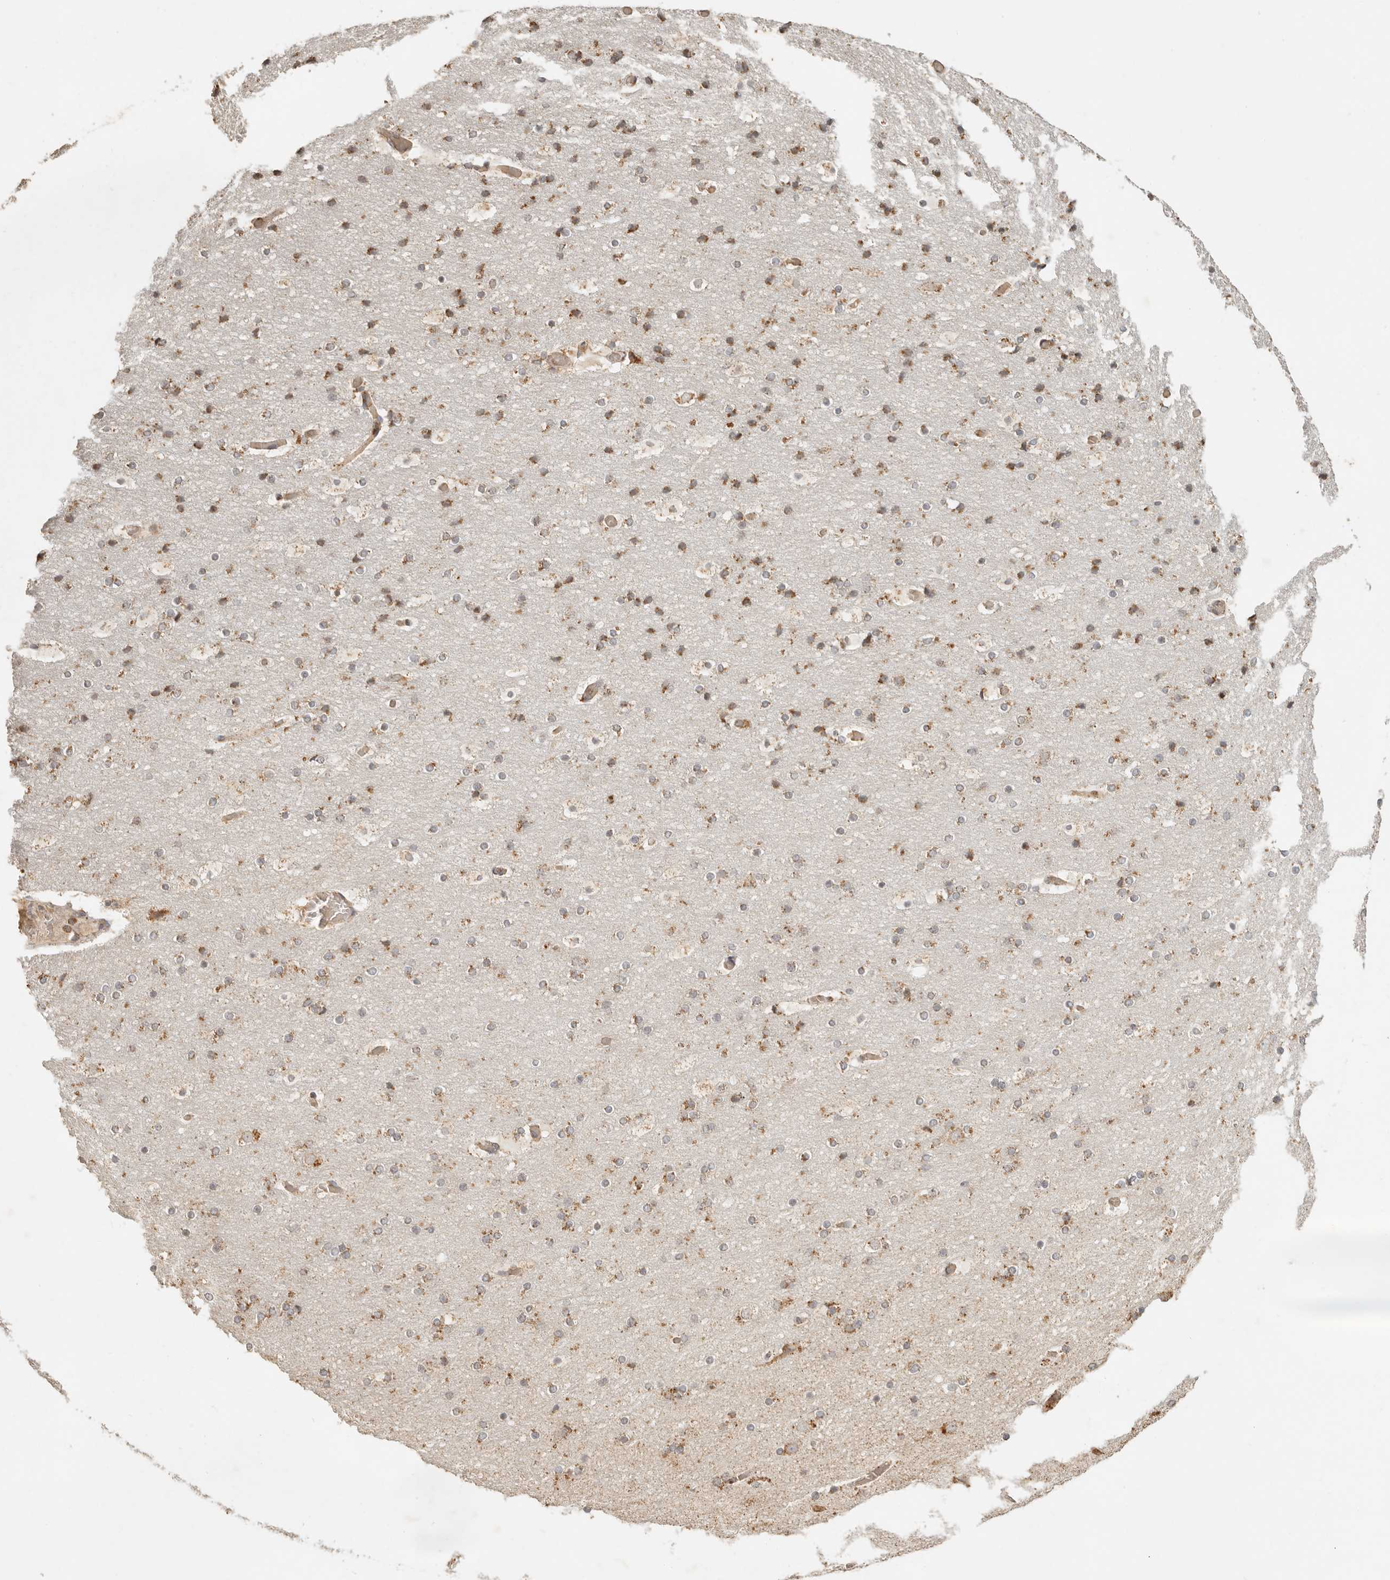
{"staining": {"intensity": "moderate", "quantity": ">75%", "location": "cytoplasmic/membranous"}, "tissue": "cerebral cortex", "cell_type": "Endothelial cells", "image_type": "normal", "snomed": [{"axis": "morphology", "description": "Normal tissue, NOS"}, {"axis": "topography", "description": "Cerebral cortex"}], "caption": "Immunohistochemistry (IHC) of unremarkable cerebral cortex shows medium levels of moderate cytoplasmic/membranous positivity in about >75% of endothelial cells.", "gene": "MRPL55", "patient": {"sex": "male", "age": 57}}